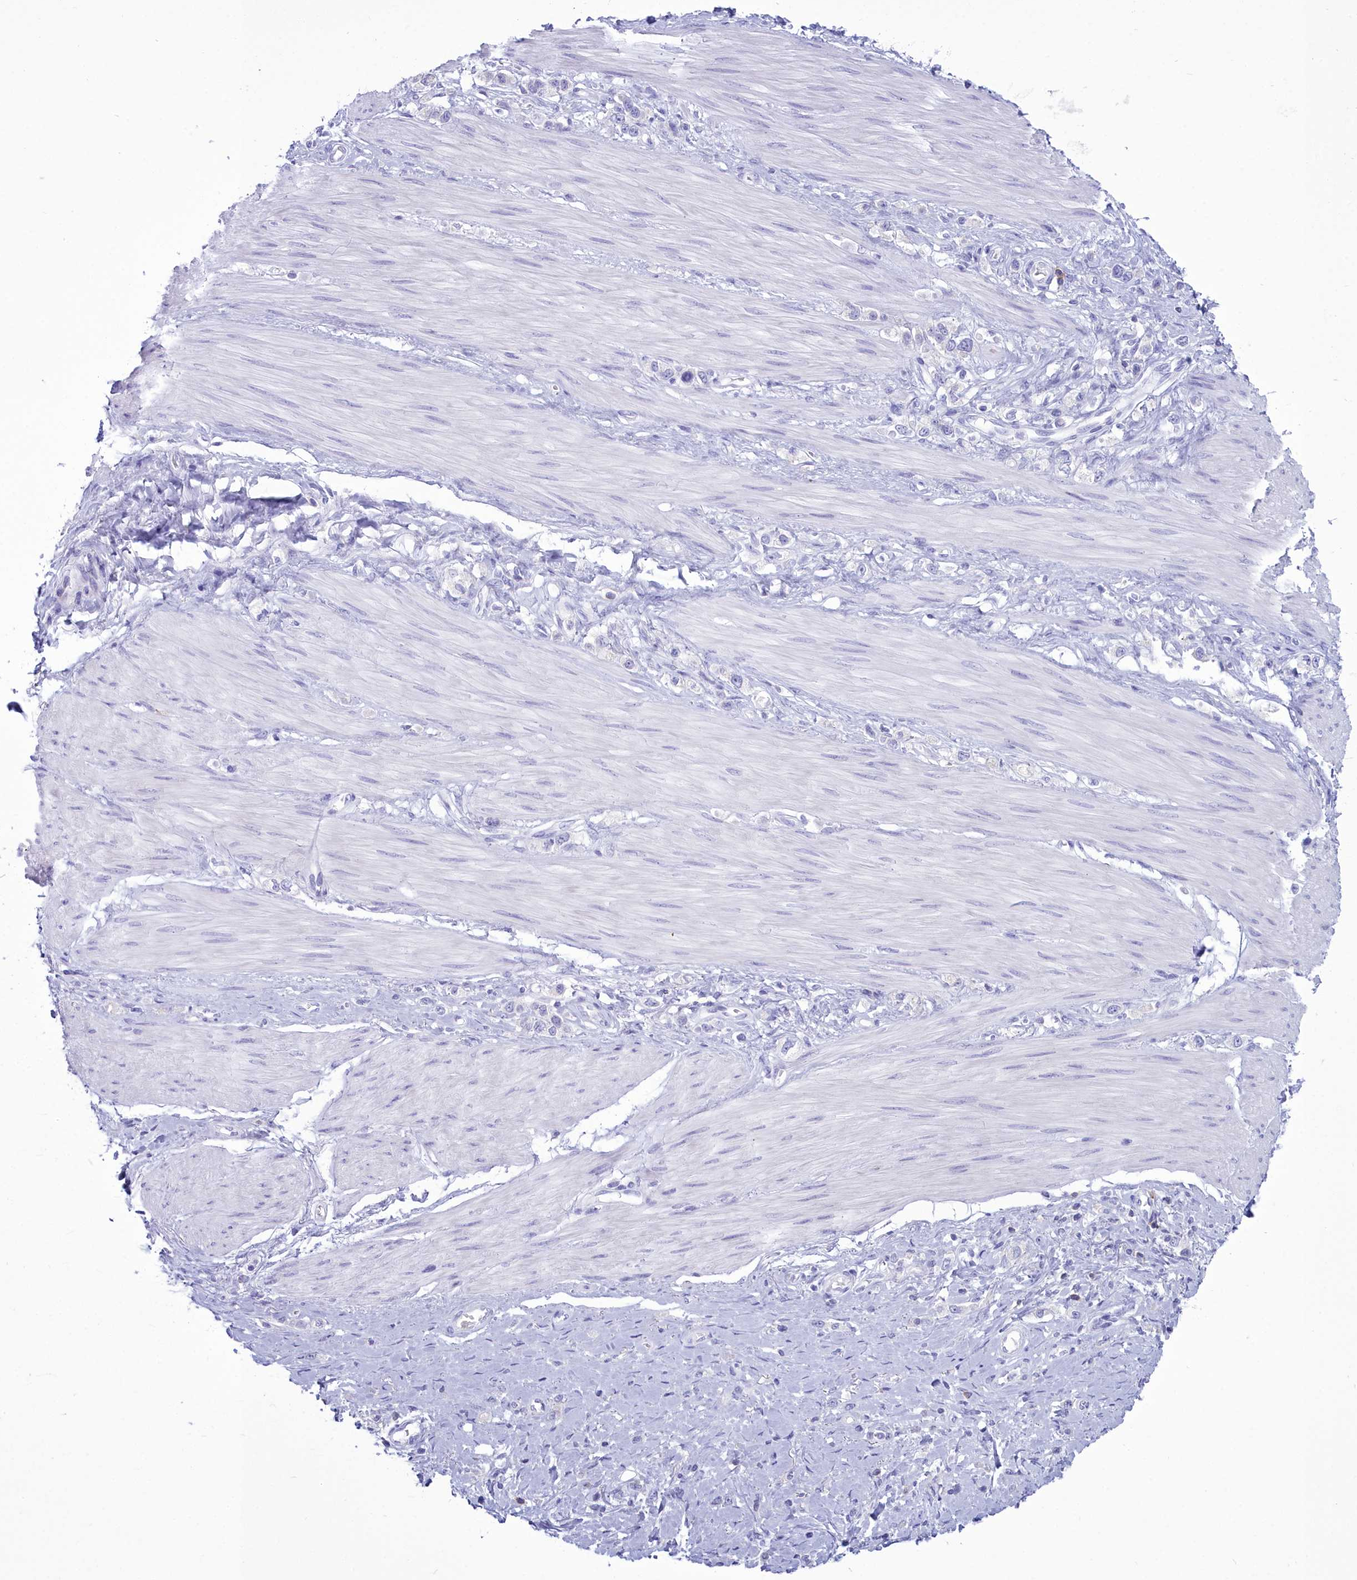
{"staining": {"intensity": "negative", "quantity": "none", "location": "none"}, "tissue": "stomach cancer", "cell_type": "Tumor cells", "image_type": "cancer", "snomed": [{"axis": "morphology", "description": "Adenocarcinoma, NOS"}, {"axis": "topography", "description": "Stomach"}], "caption": "Human stomach cancer (adenocarcinoma) stained for a protein using IHC reveals no expression in tumor cells.", "gene": "CD5", "patient": {"sex": "female", "age": 65}}